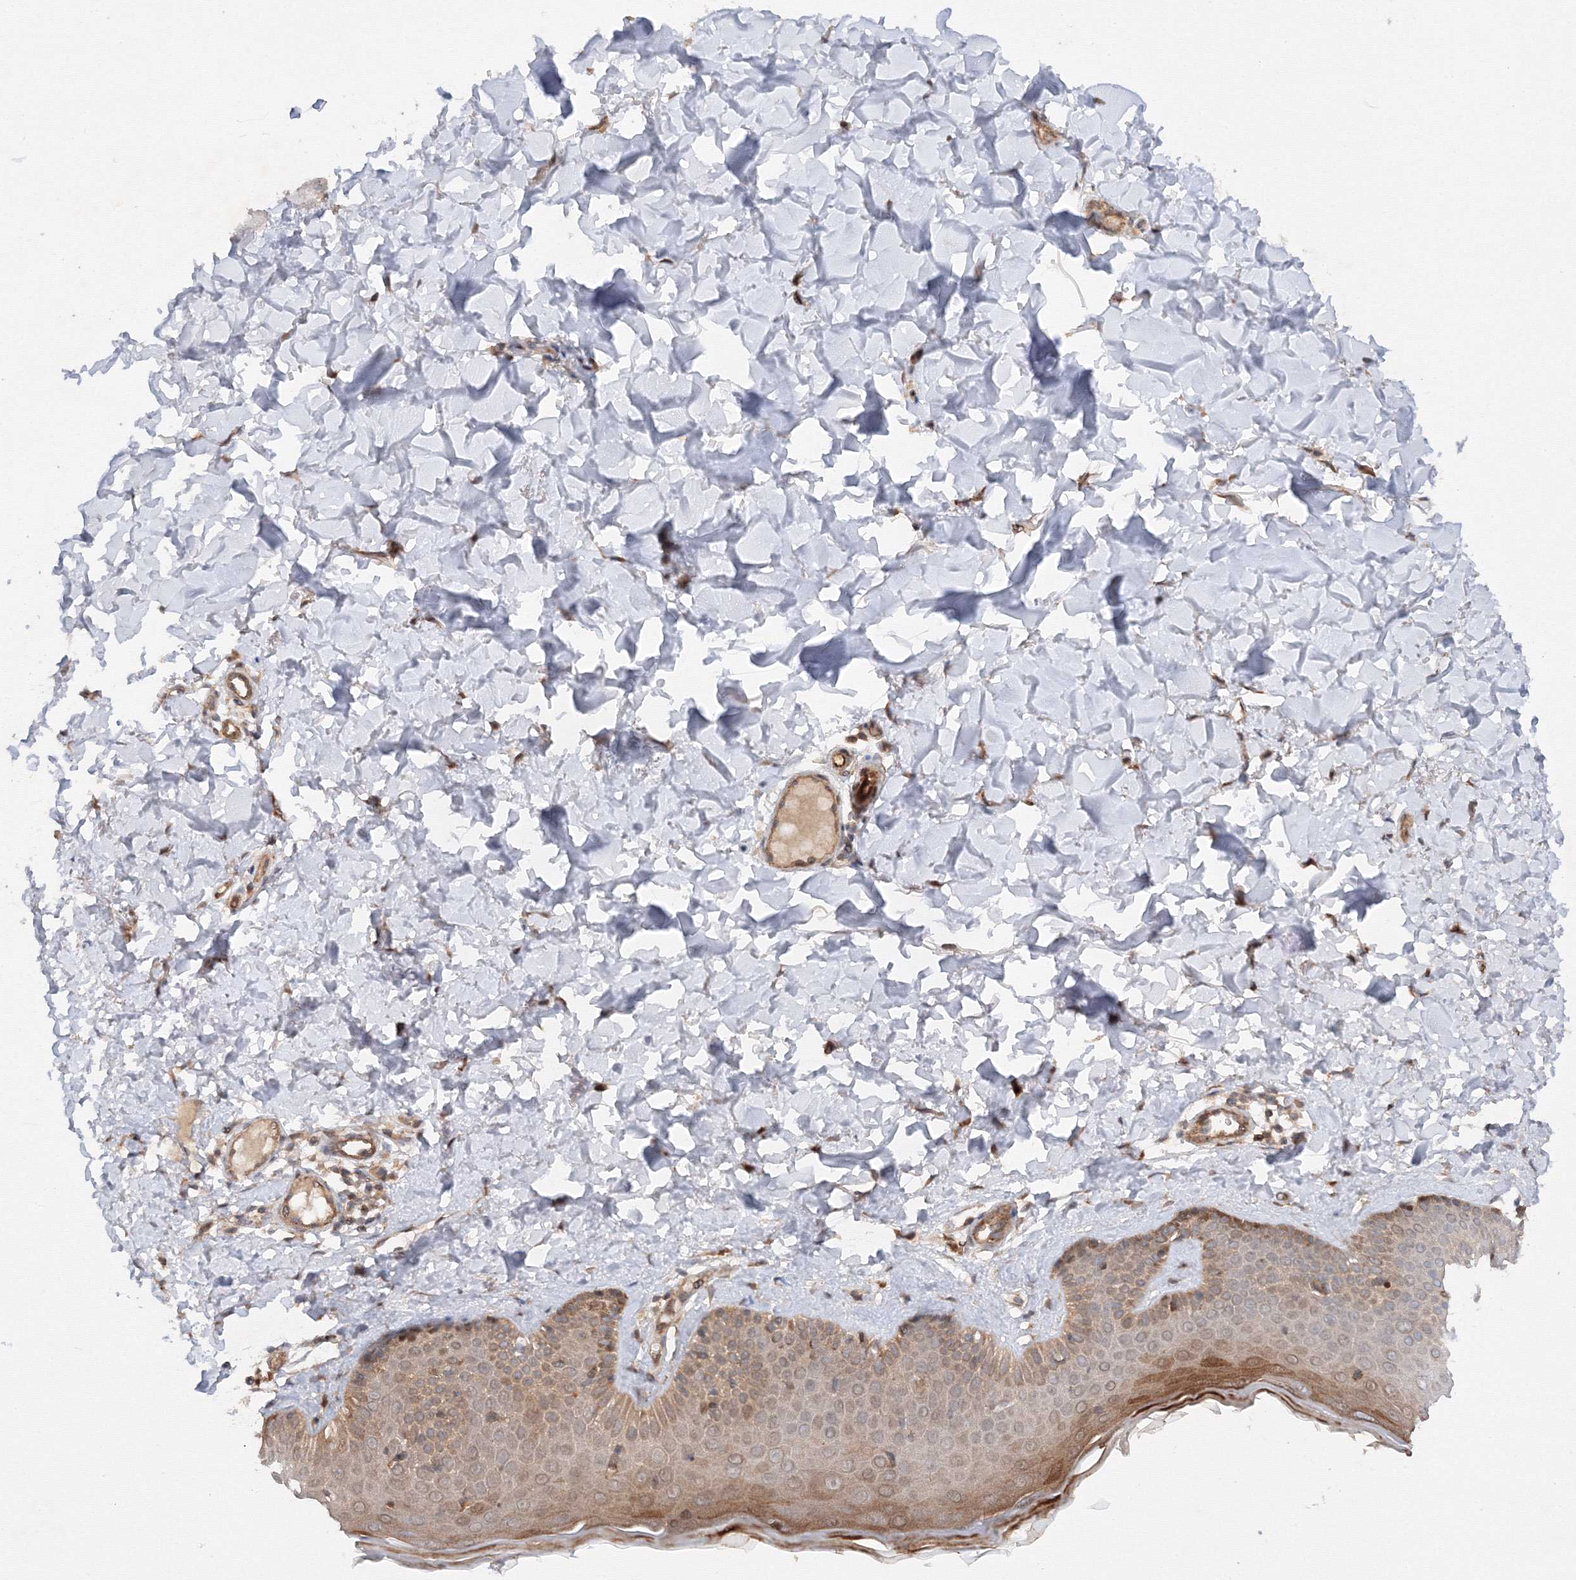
{"staining": {"intensity": "strong", "quantity": ">75%", "location": "cytoplasmic/membranous"}, "tissue": "skin", "cell_type": "Fibroblasts", "image_type": "normal", "snomed": [{"axis": "morphology", "description": "Normal tissue, NOS"}, {"axis": "topography", "description": "Skin"}], "caption": "This histopathology image shows unremarkable skin stained with IHC to label a protein in brown. The cytoplasmic/membranous of fibroblasts show strong positivity for the protein. Nuclei are counter-stained blue.", "gene": "DCTD", "patient": {"sex": "male", "age": 52}}